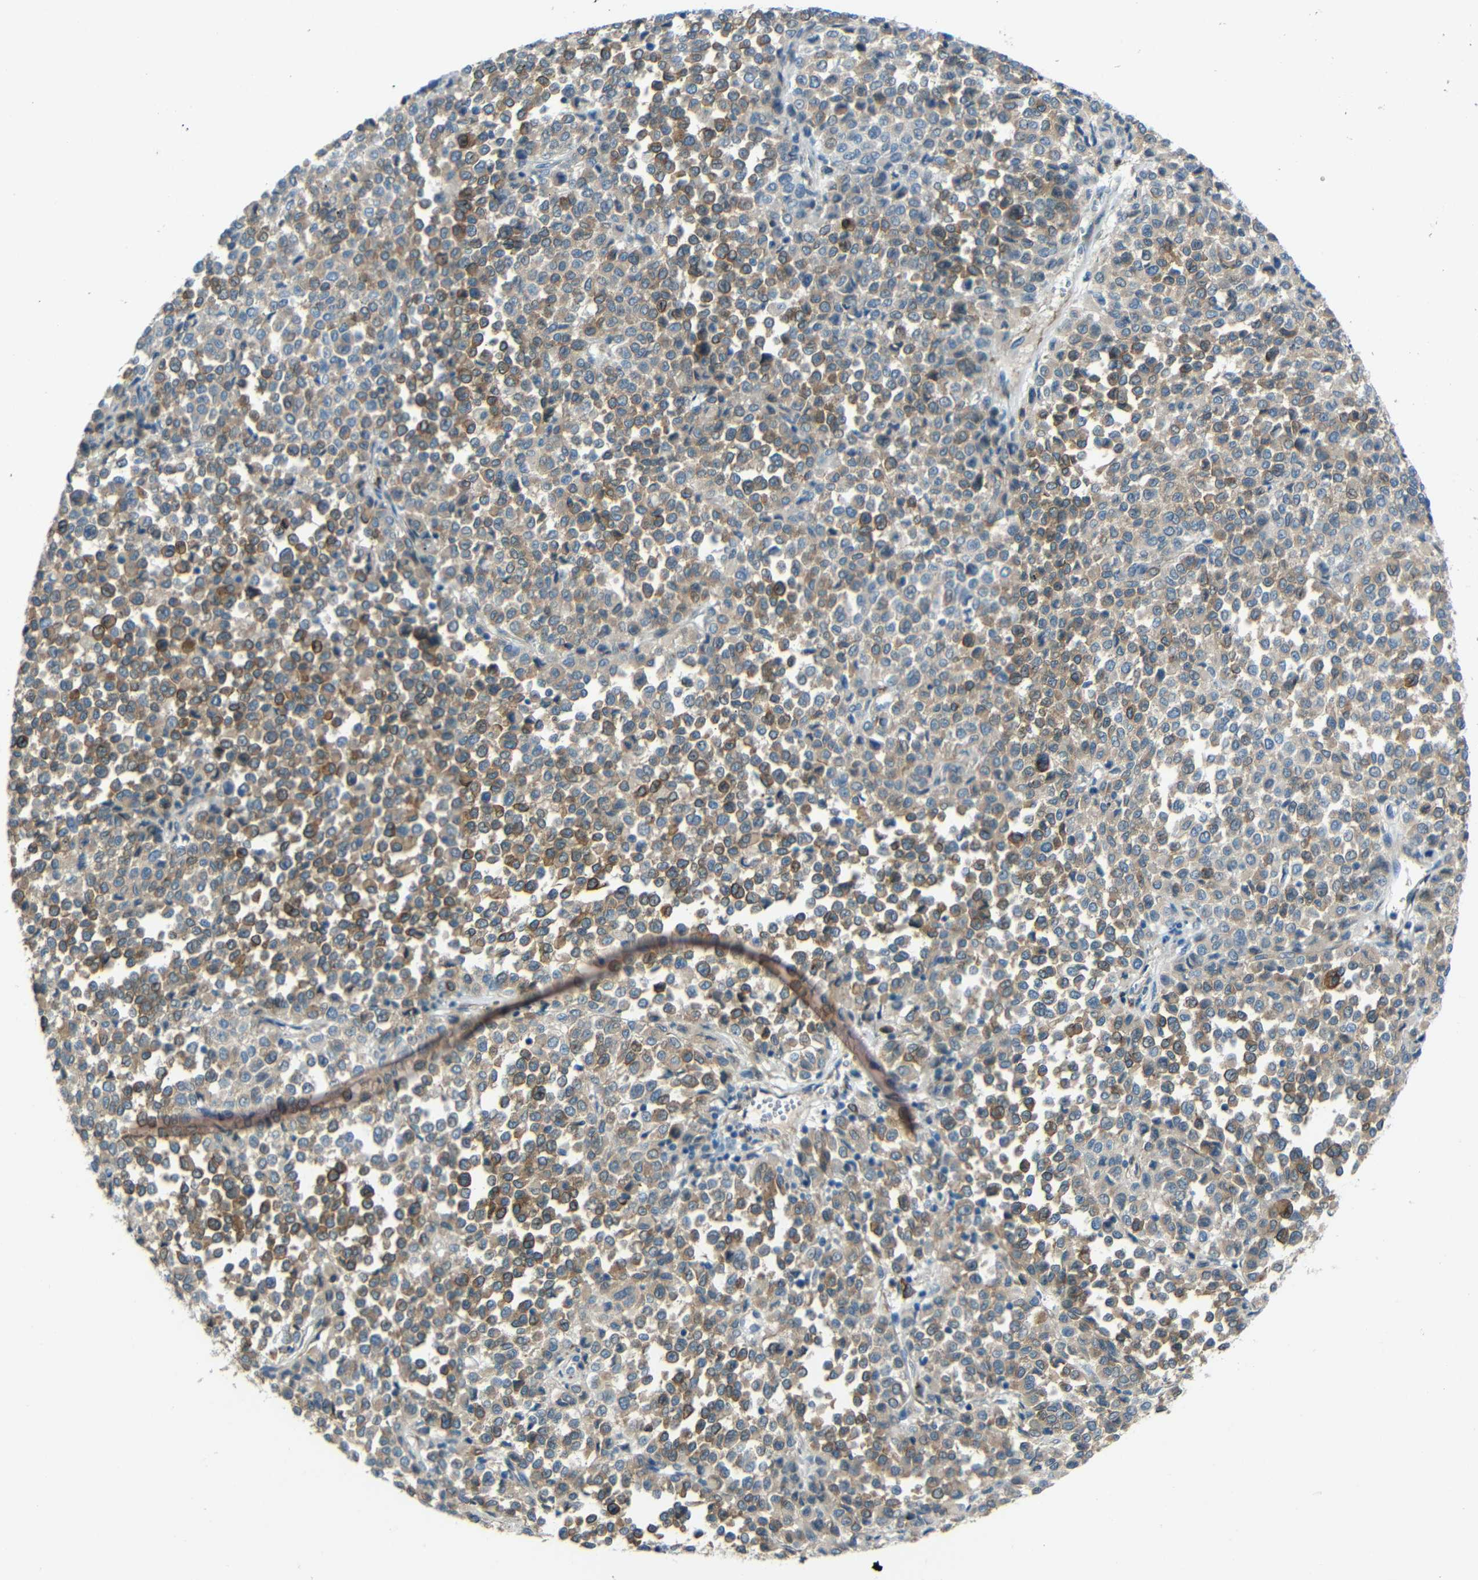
{"staining": {"intensity": "moderate", "quantity": ">75%", "location": "cytoplasmic/membranous"}, "tissue": "melanoma", "cell_type": "Tumor cells", "image_type": "cancer", "snomed": [{"axis": "morphology", "description": "Malignant melanoma, Metastatic site"}, {"axis": "topography", "description": "Pancreas"}], "caption": "A micrograph showing moderate cytoplasmic/membranous positivity in about >75% of tumor cells in malignant melanoma (metastatic site), as visualized by brown immunohistochemical staining.", "gene": "DCLK1", "patient": {"sex": "female", "age": 30}}